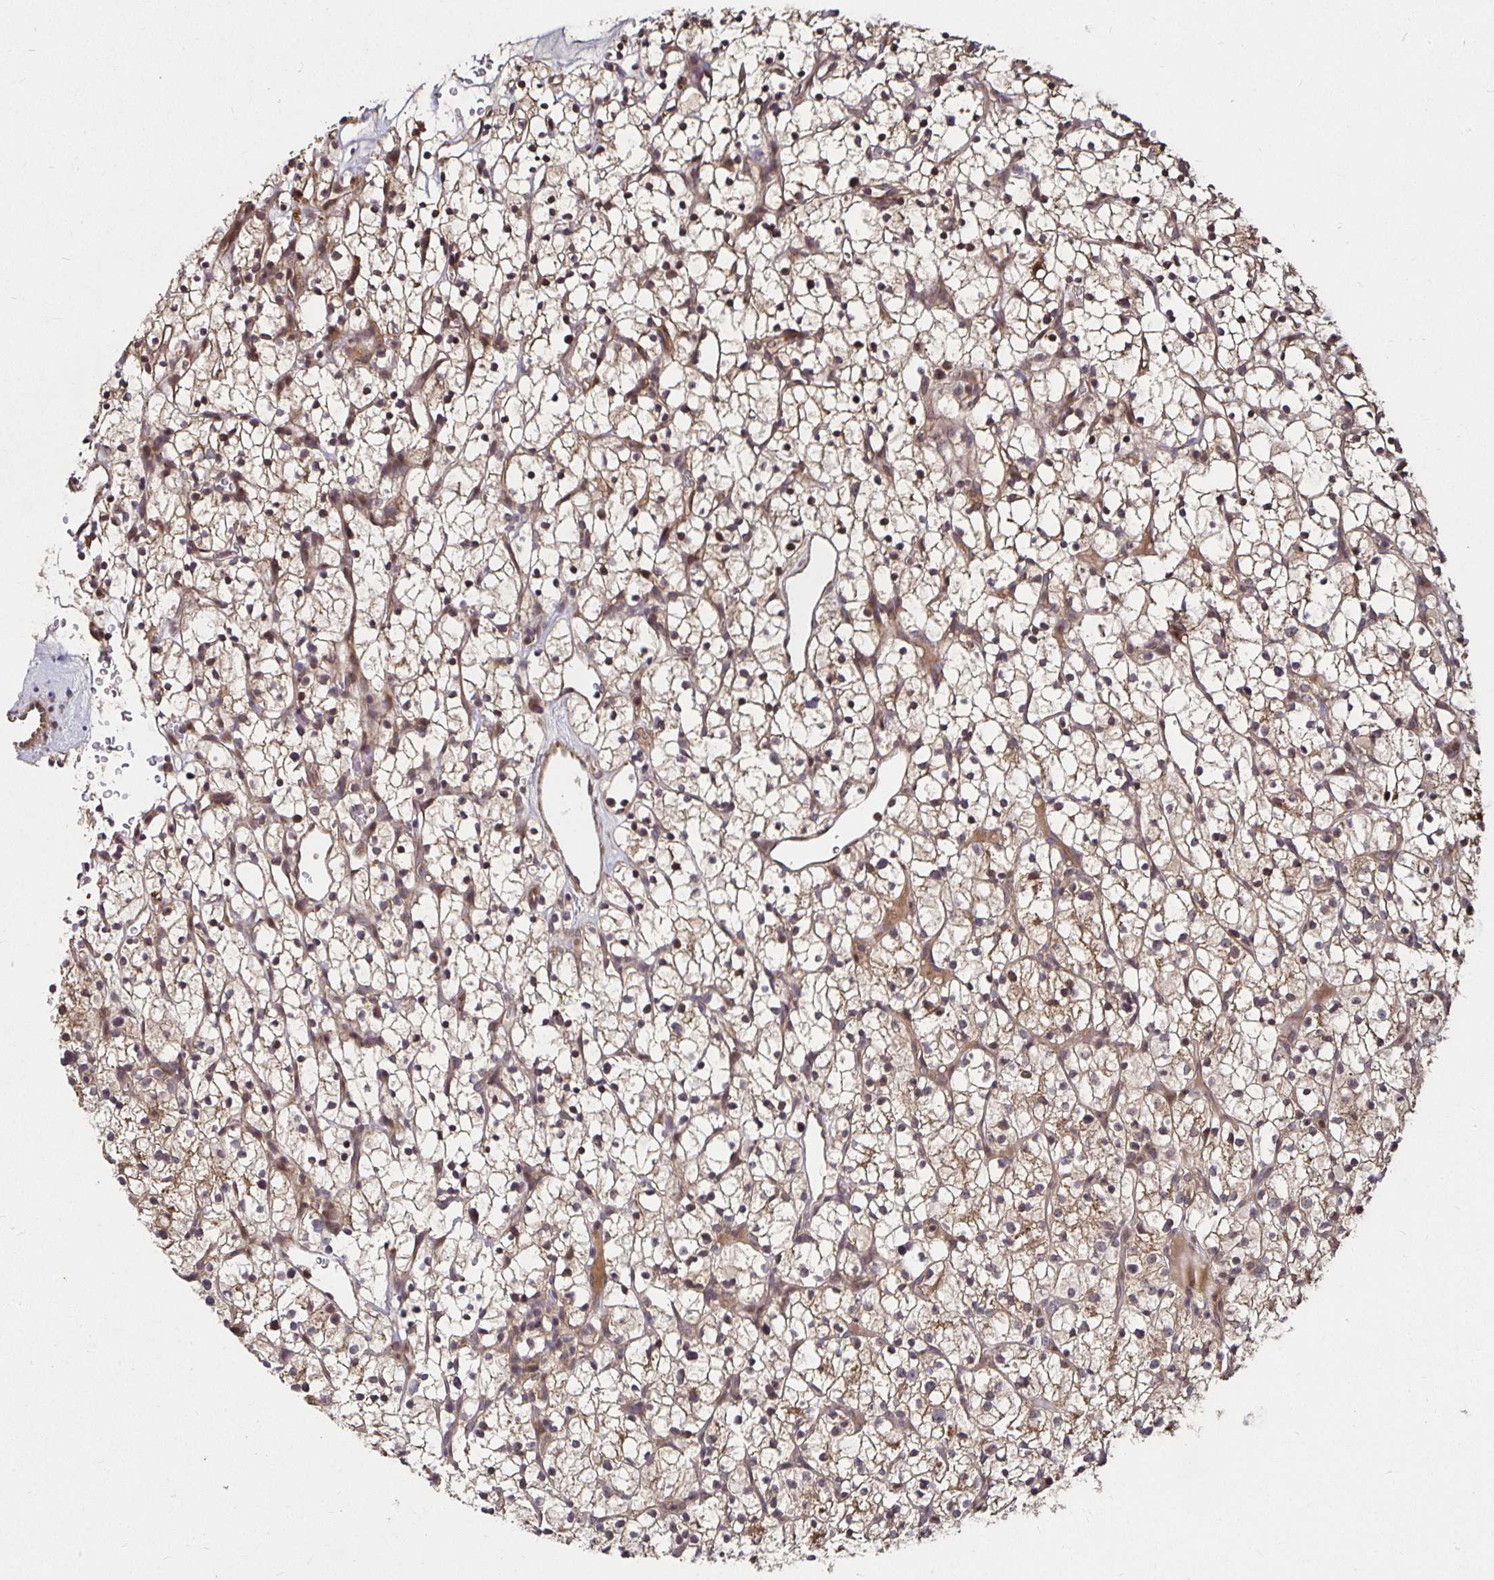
{"staining": {"intensity": "weak", "quantity": "25%-75%", "location": "cytoplasmic/membranous"}, "tissue": "renal cancer", "cell_type": "Tumor cells", "image_type": "cancer", "snomed": [{"axis": "morphology", "description": "Adenocarcinoma, NOS"}, {"axis": "topography", "description": "Kidney"}], "caption": "Immunohistochemistry (IHC) of human renal cancer (adenocarcinoma) exhibits low levels of weak cytoplasmic/membranous staining in about 25%-75% of tumor cells.", "gene": "SMYD3", "patient": {"sex": "female", "age": 64}}